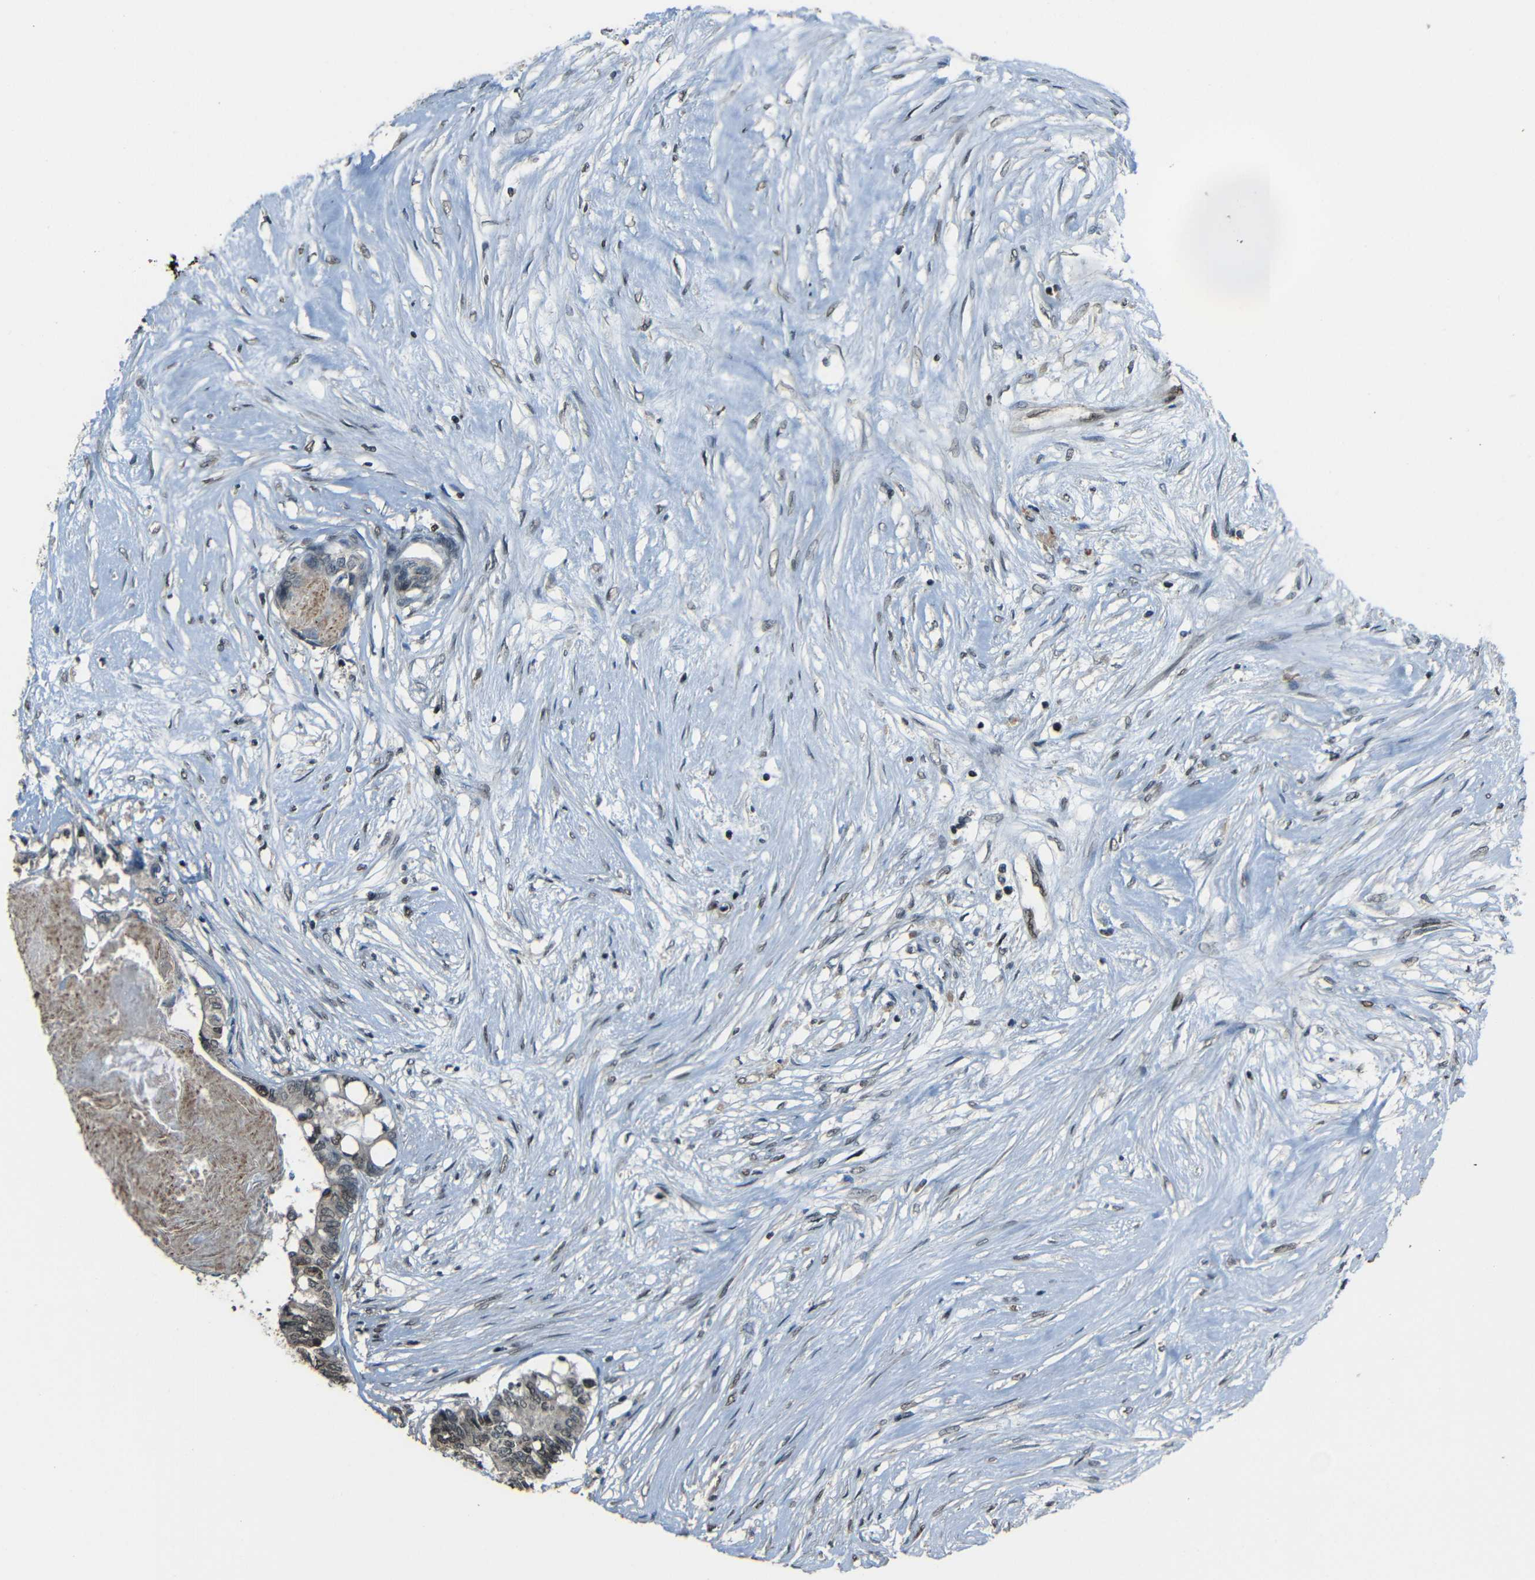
{"staining": {"intensity": "weak", "quantity": ">75%", "location": "nuclear"}, "tissue": "colorectal cancer", "cell_type": "Tumor cells", "image_type": "cancer", "snomed": [{"axis": "morphology", "description": "Adenocarcinoma, NOS"}, {"axis": "topography", "description": "Rectum"}], "caption": "The image displays a brown stain indicating the presence of a protein in the nuclear of tumor cells in adenocarcinoma (colorectal). The staining is performed using DAB brown chromogen to label protein expression. The nuclei are counter-stained blue using hematoxylin.", "gene": "PSIP1", "patient": {"sex": "male", "age": 63}}